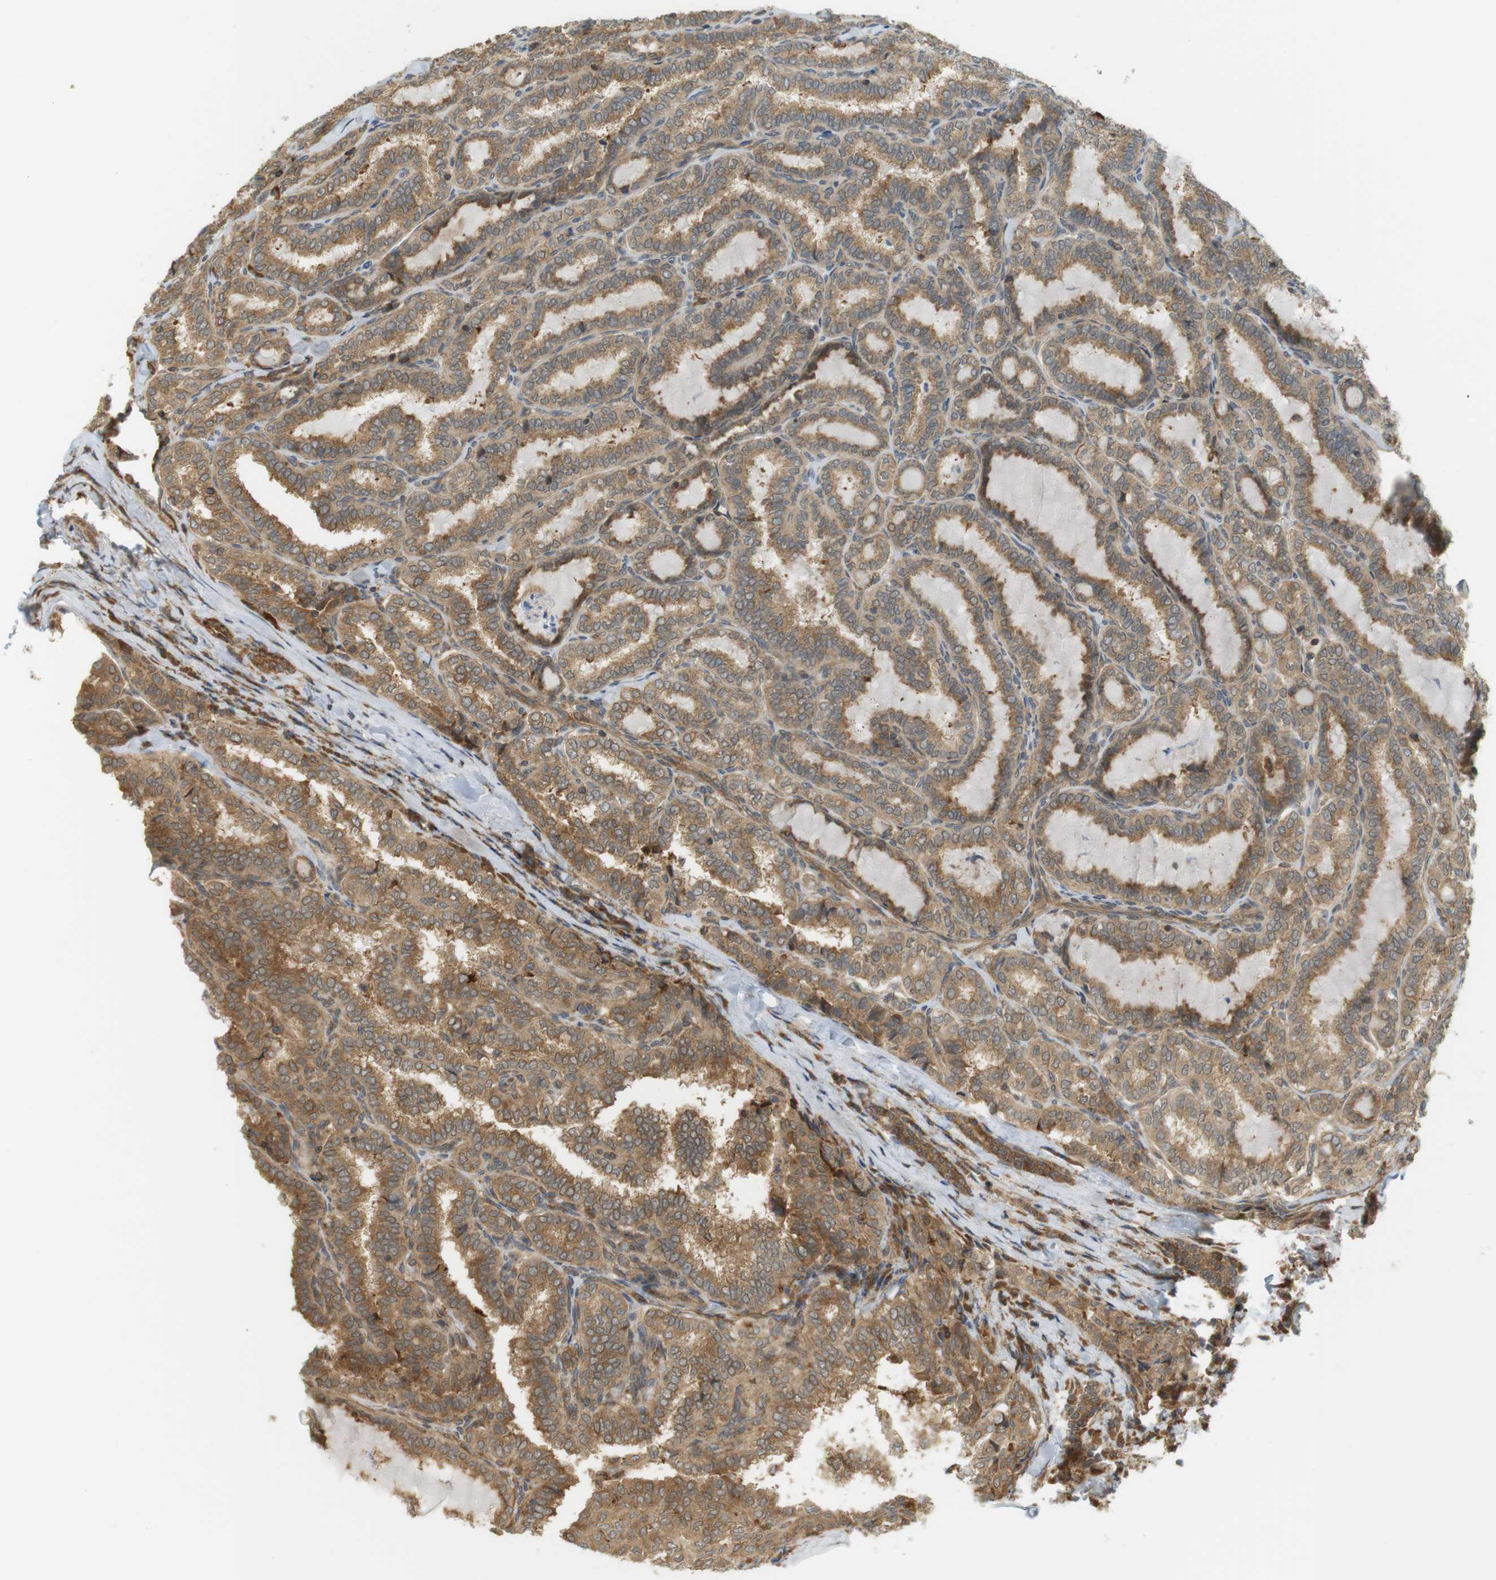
{"staining": {"intensity": "moderate", "quantity": ">75%", "location": "cytoplasmic/membranous"}, "tissue": "thyroid cancer", "cell_type": "Tumor cells", "image_type": "cancer", "snomed": [{"axis": "morphology", "description": "Normal tissue, NOS"}, {"axis": "morphology", "description": "Papillary adenocarcinoma, NOS"}, {"axis": "topography", "description": "Thyroid gland"}], "caption": "The image displays immunohistochemical staining of thyroid cancer (papillary adenocarcinoma). There is moderate cytoplasmic/membranous staining is appreciated in approximately >75% of tumor cells.", "gene": "PA2G4", "patient": {"sex": "female", "age": 30}}